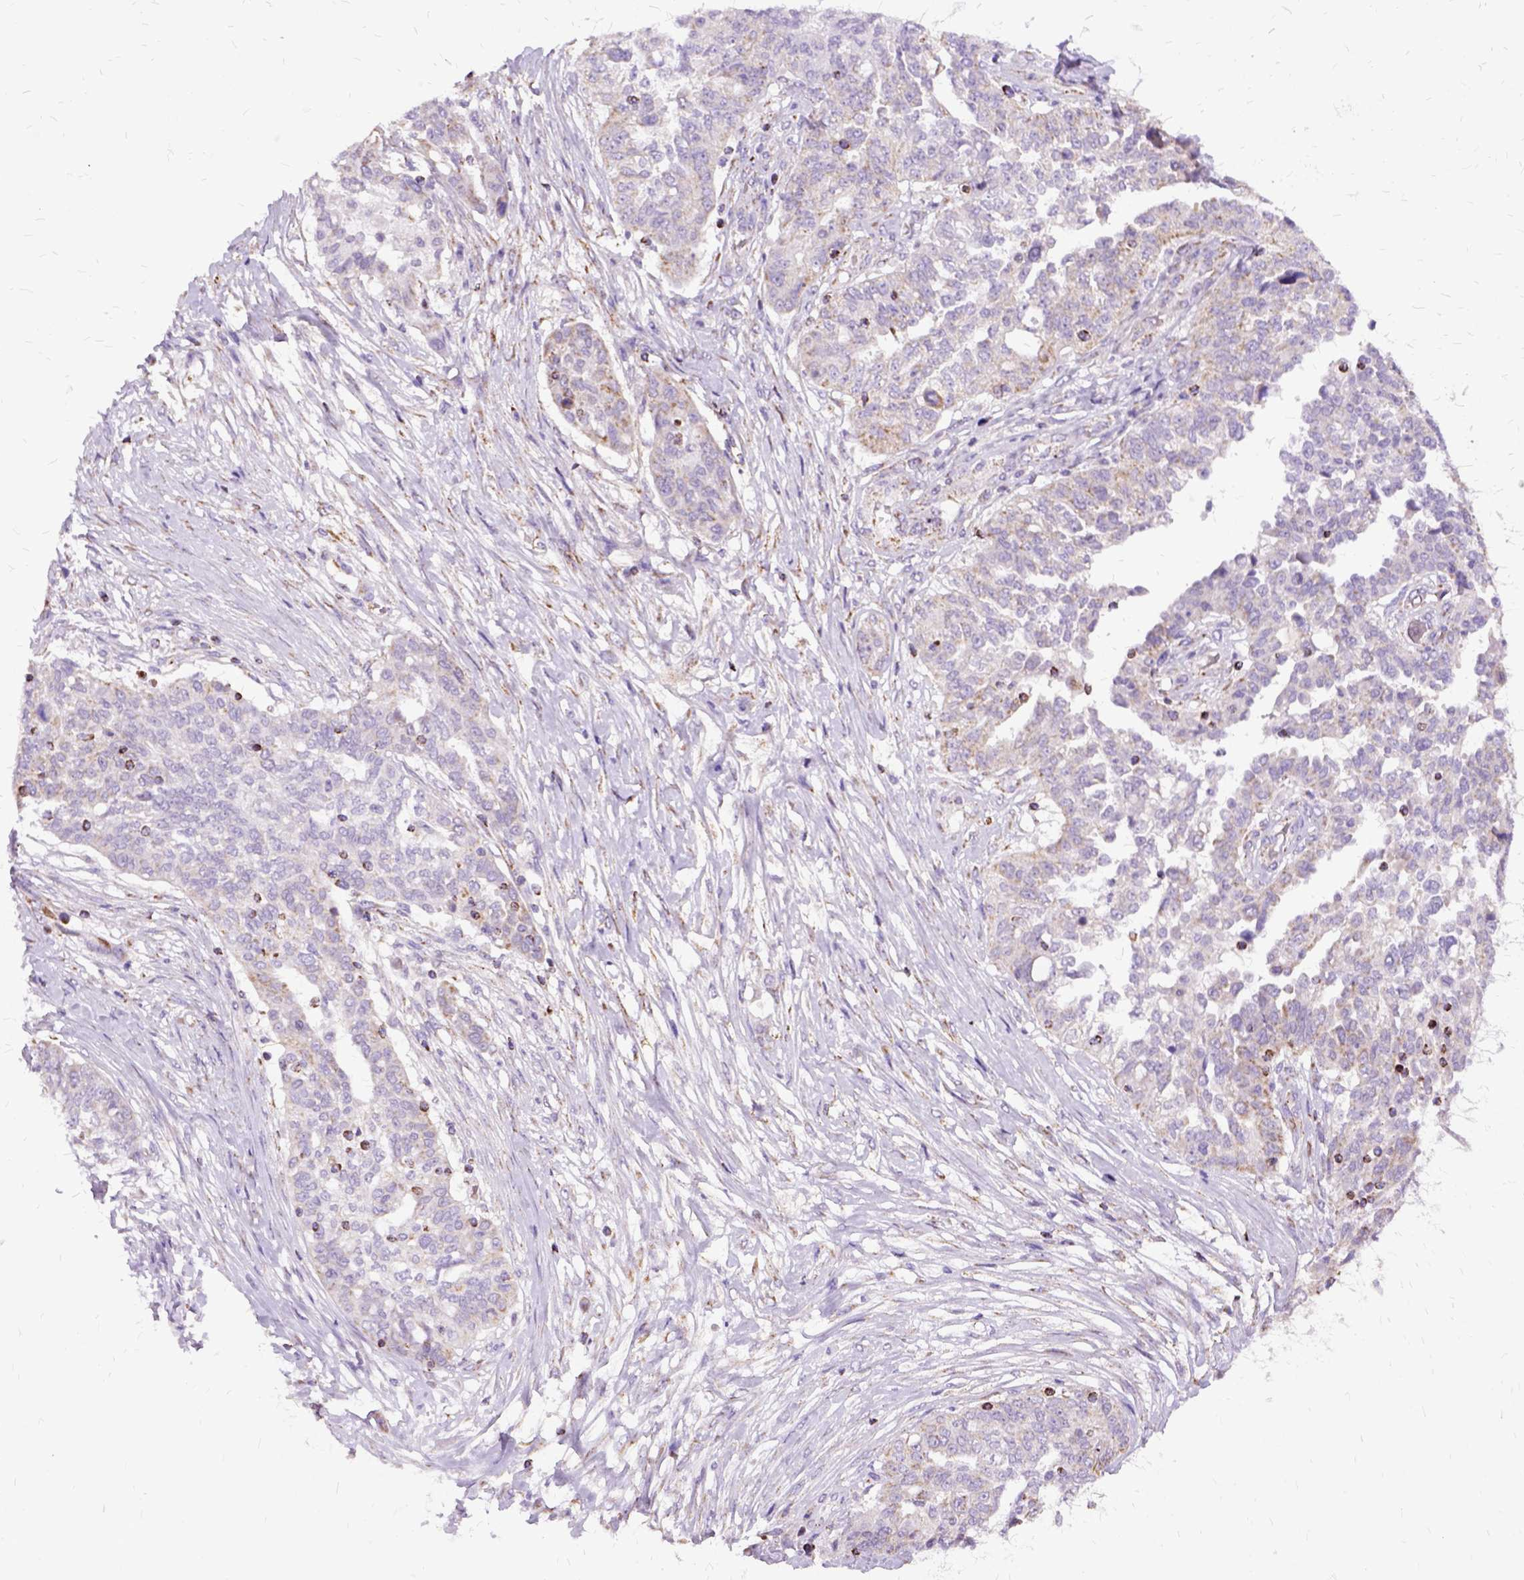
{"staining": {"intensity": "weak", "quantity": "<25%", "location": "cytoplasmic/membranous"}, "tissue": "ovarian cancer", "cell_type": "Tumor cells", "image_type": "cancer", "snomed": [{"axis": "morphology", "description": "Cystadenocarcinoma, serous, NOS"}, {"axis": "topography", "description": "Ovary"}], "caption": "Serous cystadenocarcinoma (ovarian) was stained to show a protein in brown. There is no significant expression in tumor cells.", "gene": "OXCT1", "patient": {"sex": "female", "age": 67}}